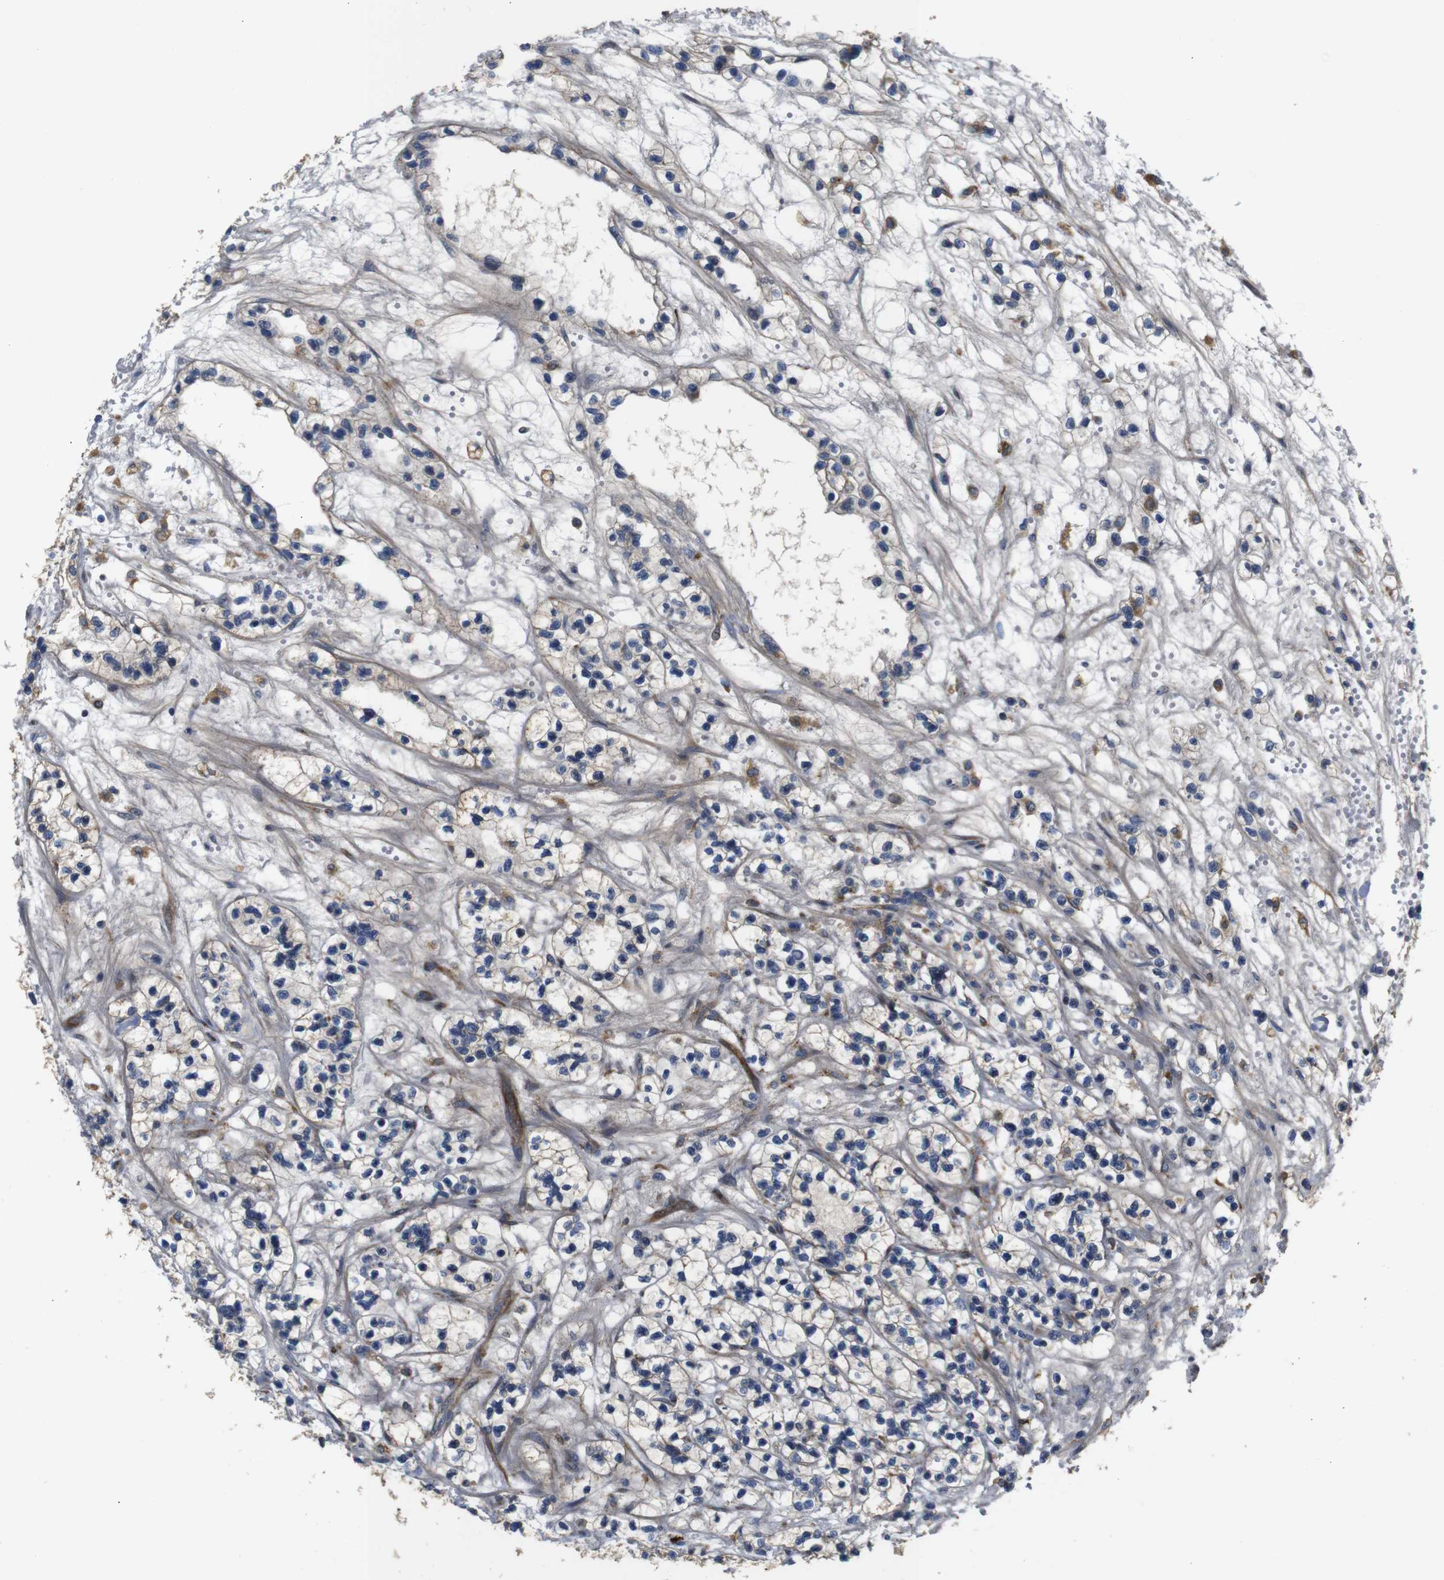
{"staining": {"intensity": "weak", "quantity": "25%-75%", "location": "cytoplasmic/membranous"}, "tissue": "renal cancer", "cell_type": "Tumor cells", "image_type": "cancer", "snomed": [{"axis": "morphology", "description": "Adenocarcinoma, NOS"}, {"axis": "topography", "description": "Kidney"}], "caption": "Protein analysis of renal adenocarcinoma tissue reveals weak cytoplasmic/membranous positivity in approximately 25%-75% of tumor cells.", "gene": "UBE2G2", "patient": {"sex": "female", "age": 57}}